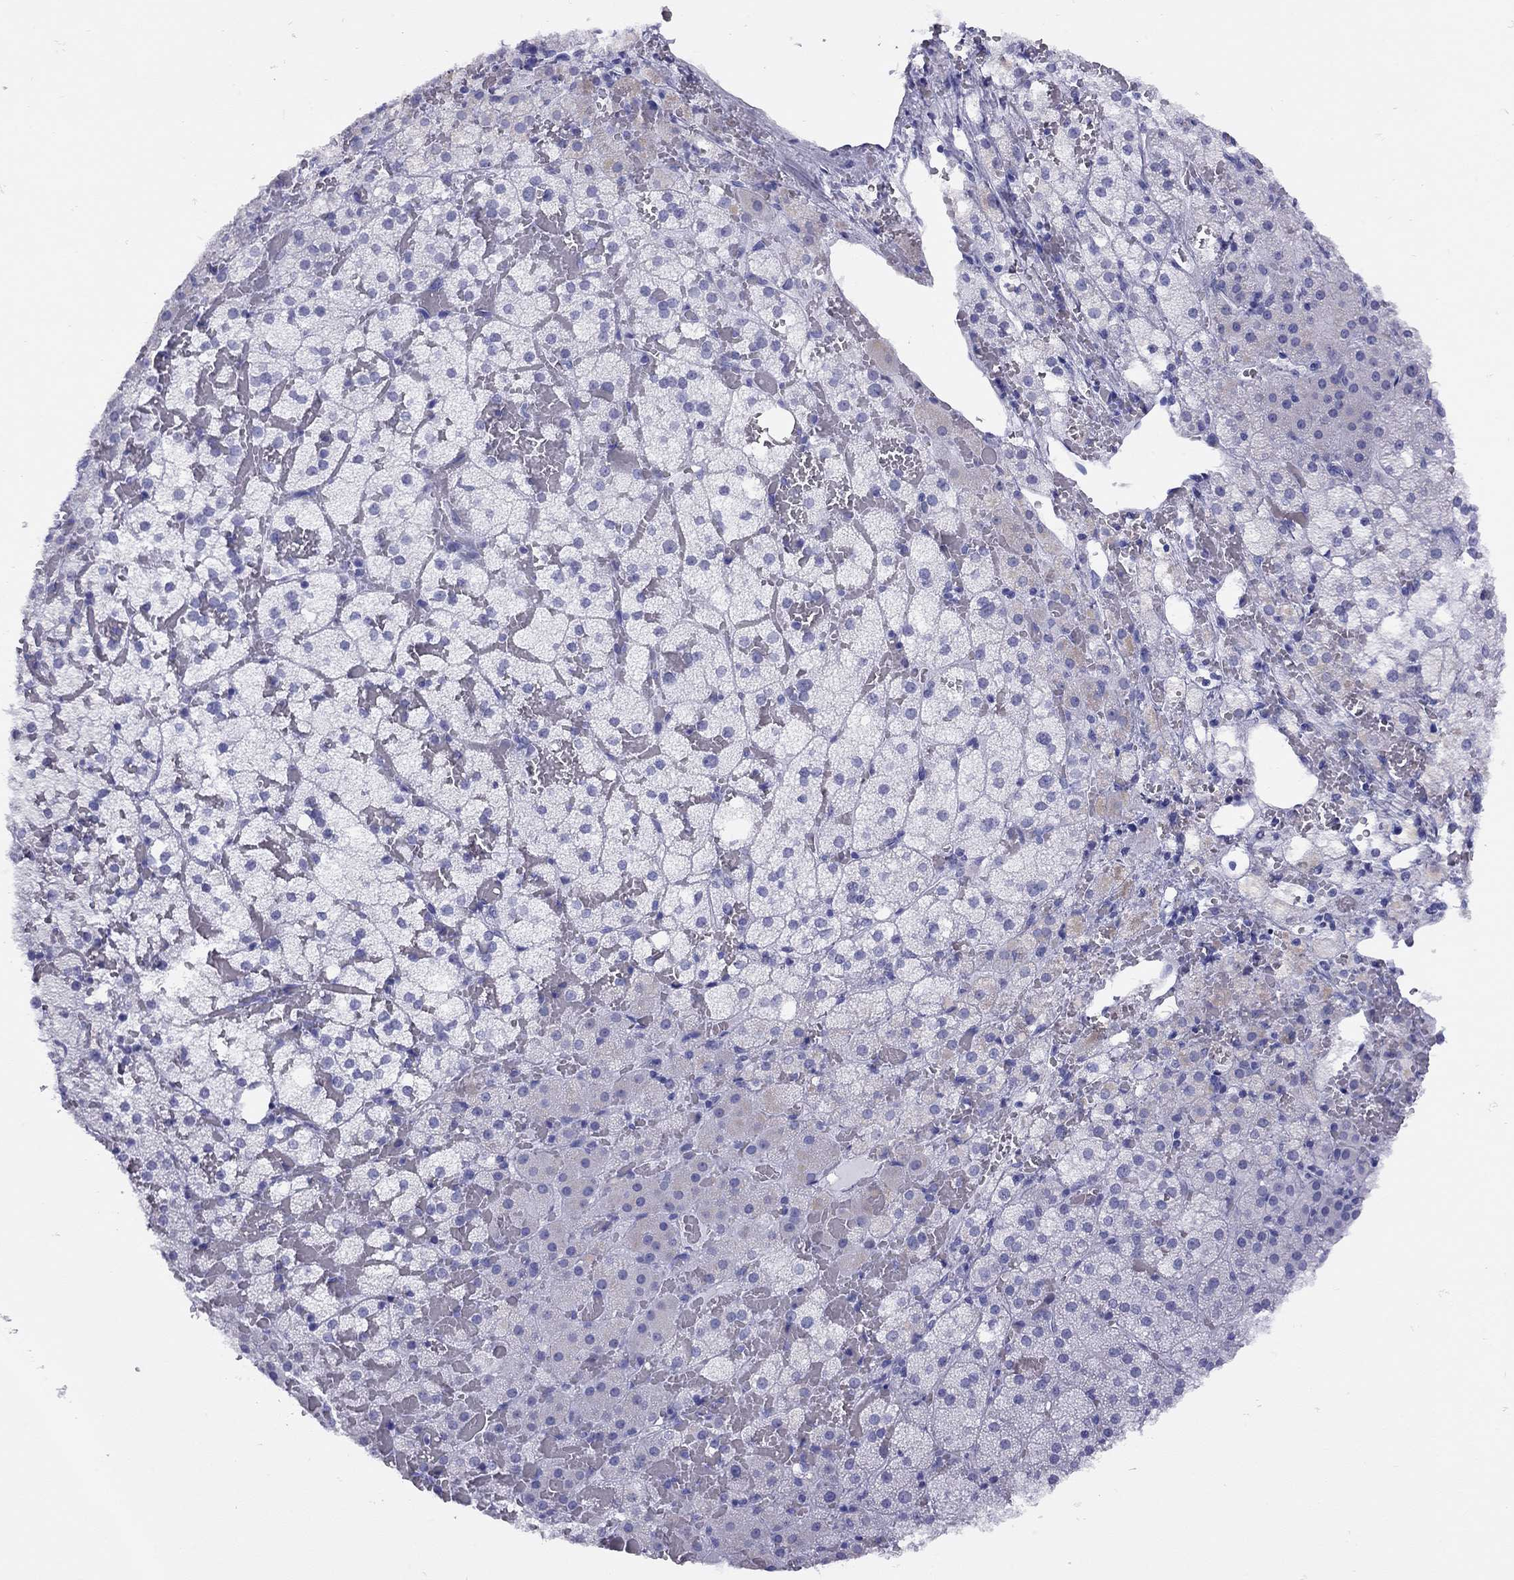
{"staining": {"intensity": "negative", "quantity": "none", "location": "none"}, "tissue": "adrenal gland", "cell_type": "Glandular cells", "image_type": "normal", "snomed": [{"axis": "morphology", "description": "Normal tissue, NOS"}, {"axis": "topography", "description": "Adrenal gland"}], "caption": "High power microscopy histopathology image of an immunohistochemistry histopathology image of benign adrenal gland, revealing no significant expression in glandular cells.", "gene": "LYAR", "patient": {"sex": "male", "age": 53}}